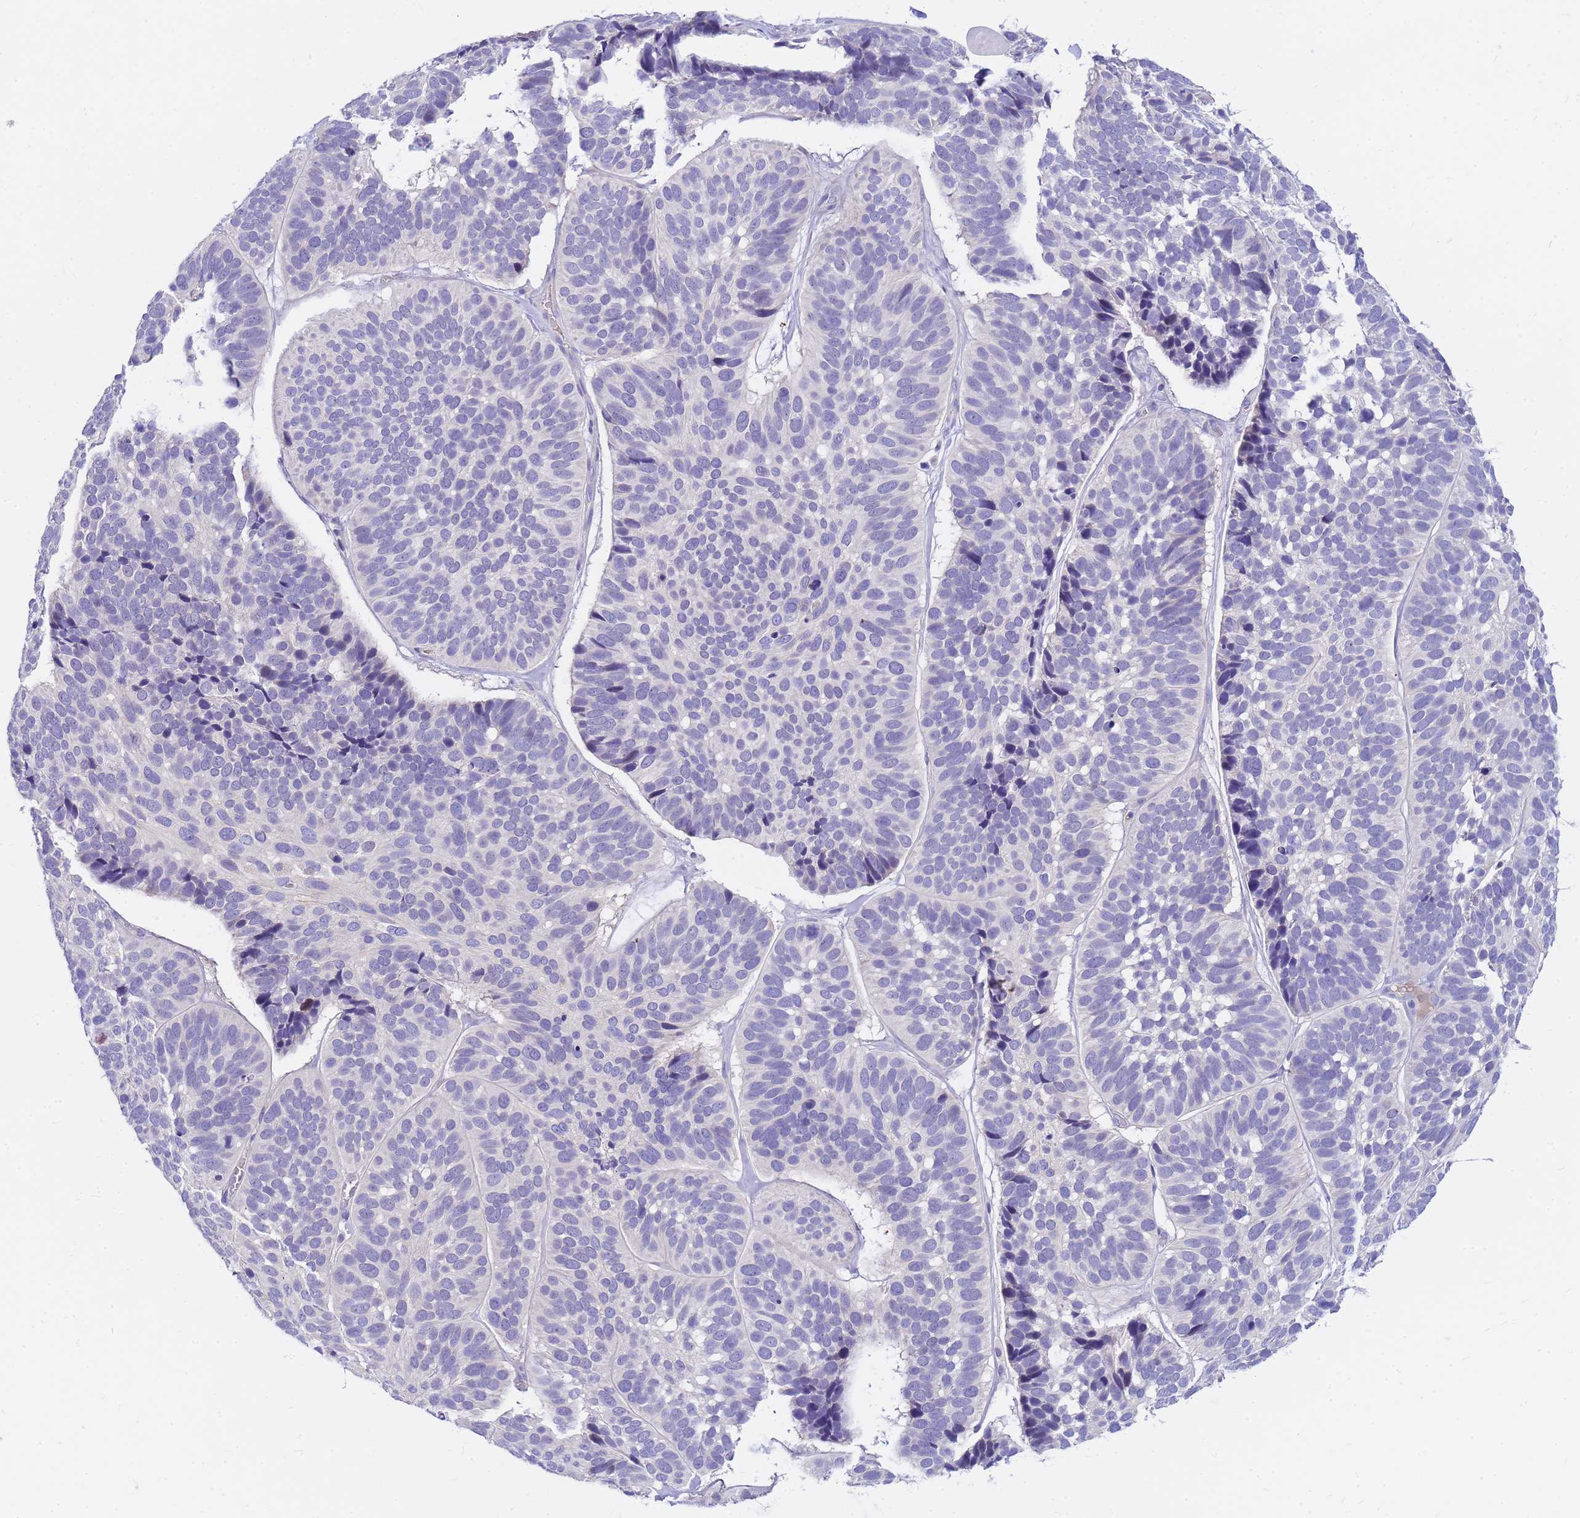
{"staining": {"intensity": "negative", "quantity": "none", "location": "none"}, "tissue": "skin cancer", "cell_type": "Tumor cells", "image_type": "cancer", "snomed": [{"axis": "morphology", "description": "Basal cell carcinoma"}, {"axis": "topography", "description": "Skin"}], "caption": "The IHC histopathology image has no significant expression in tumor cells of basal cell carcinoma (skin) tissue. Brightfield microscopy of immunohistochemistry stained with DAB (3,3'-diaminobenzidine) (brown) and hematoxylin (blue), captured at high magnification.", "gene": "DPRX", "patient": {"sex": "male", "age": 62}}